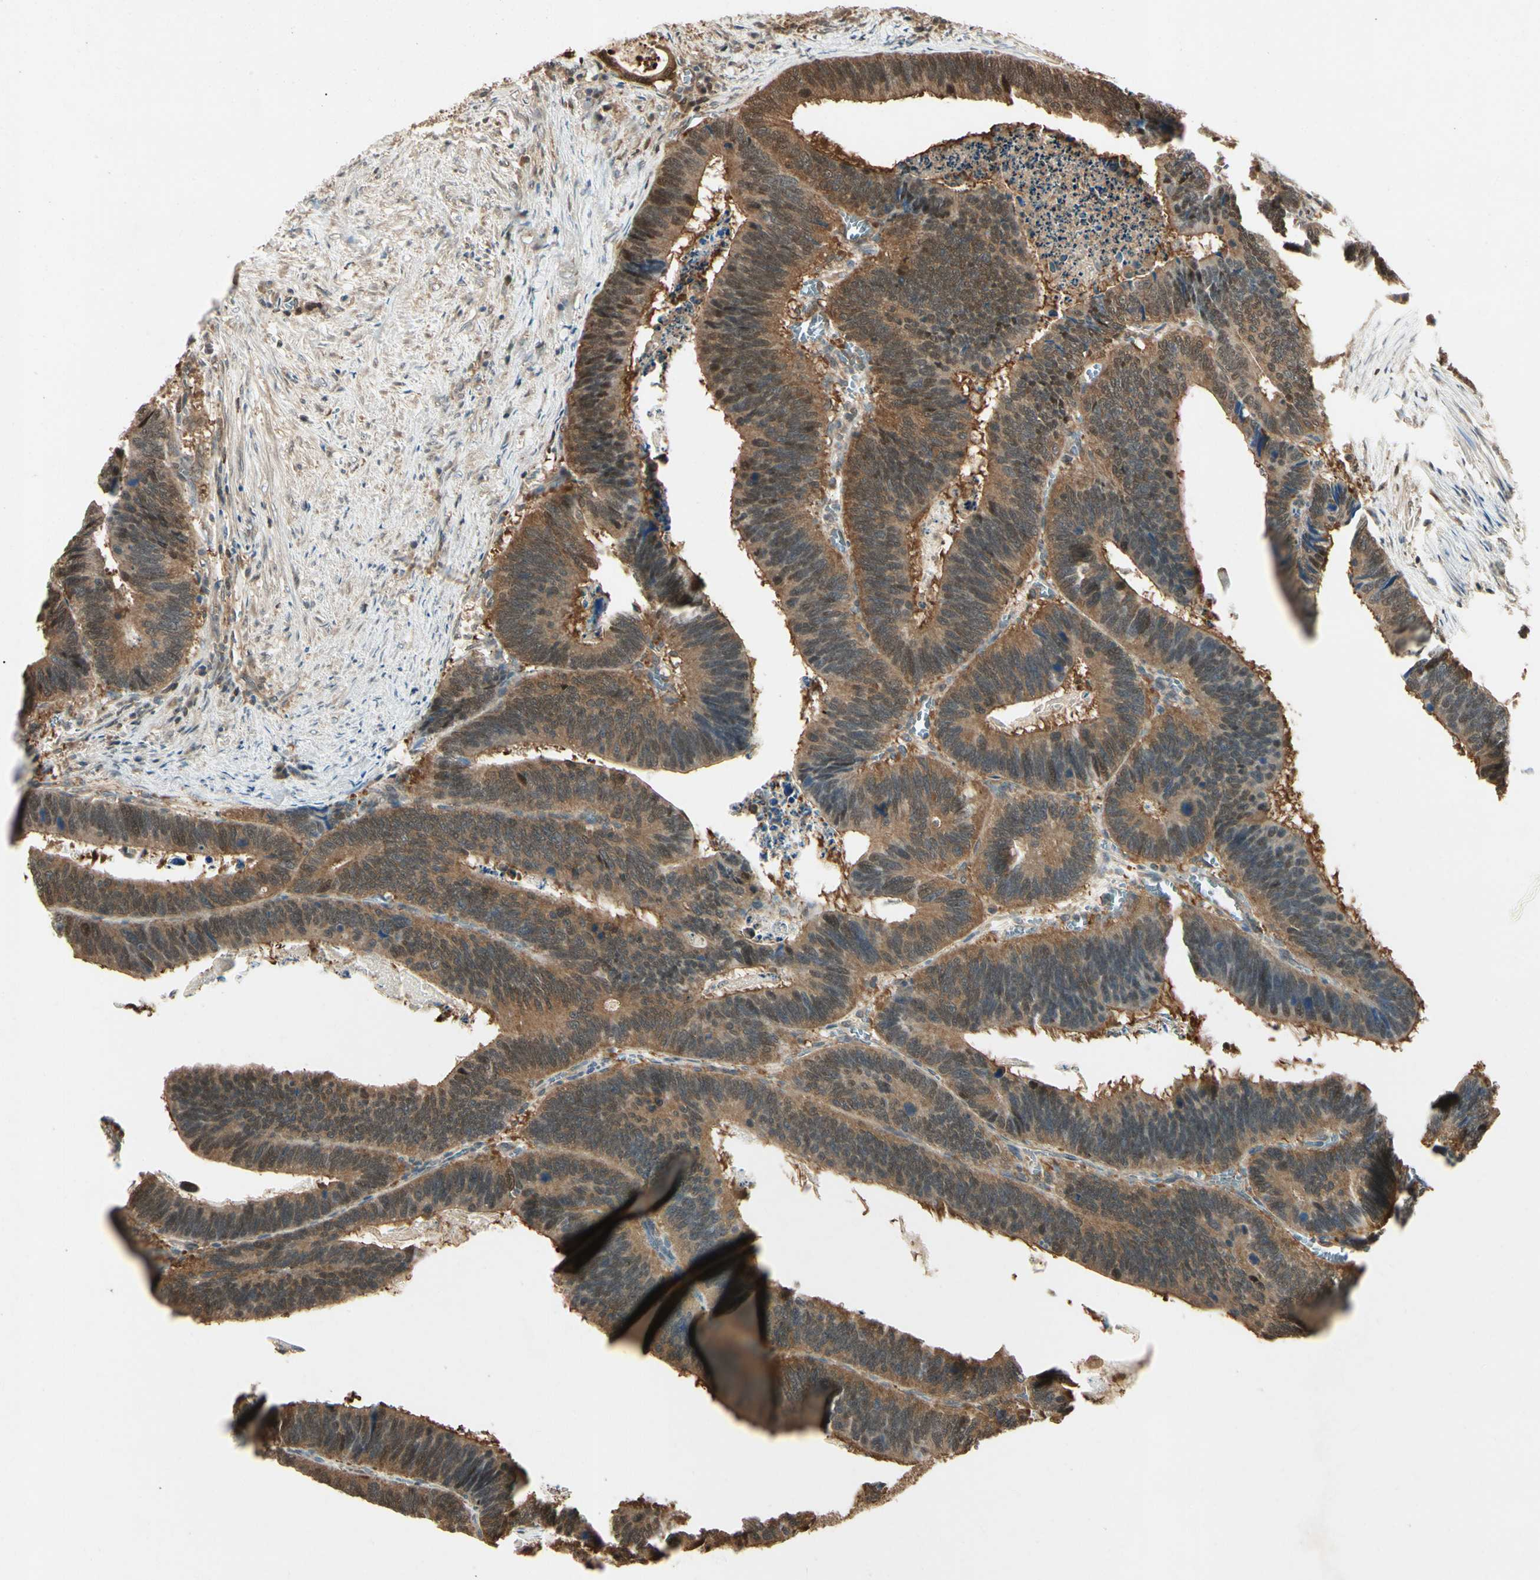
{"staining": {"intensity": "moderate", "quantity": ">75%", "location": "cytoplasmic/membranous"}, "tissue": "colorectal cancer", "cell_type": "Tumor cells", "image_type": "cancer", "snomed": [{"axis": "morphology", "description": "Adenocarcinoma, NOS"}, {"axis": "topography", "description": "Colon"}], "caption": "The photomicrograph shows immunohistochemical staining of adenocarcinoma (colorectal). There is moderate cytoplasmic/membranous positivity is appreciated in about >75% of tumor cells.", "gene": "YWHAQ", "patient": {"sex": "male", "age": 72}}